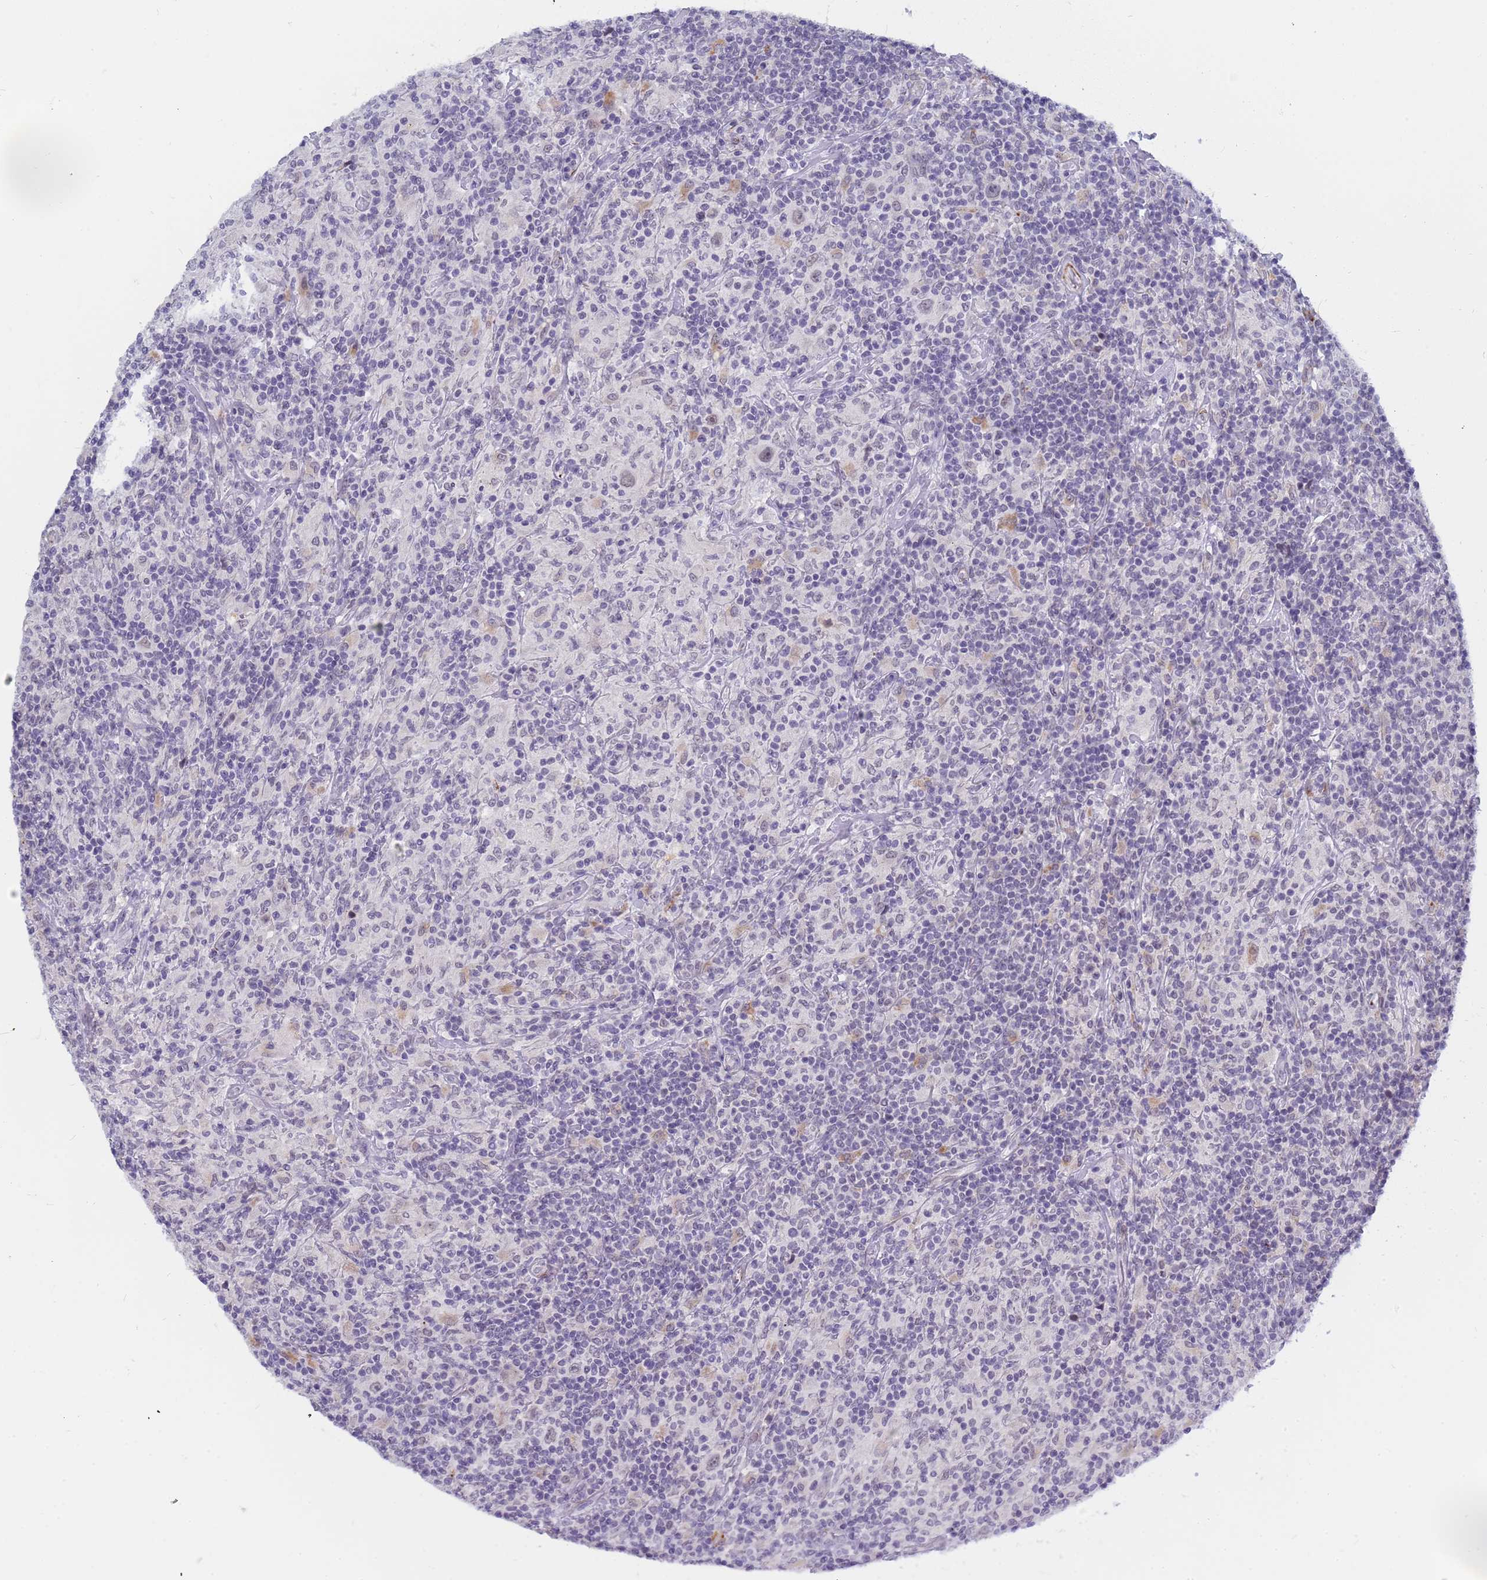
{"staining": {"intensity": "weak", "quantity": "<25%", "location": "cytoplasmic/membranous,nuclear"}, "tissue": "lymphoma", "cell_type": "Tumor cells", "image_type": "cancer", "snomed": [{"axis": "morphology", "description": "Hodgkin's disease, NOS"}, {"axis": "topography", "description": "Lymph node"}], "caption": "A high-resolution image shows immunohistochemistry (IHC) staining of Hodgkin's disease, which displays no significant staining in tumor cells.", "gene": "CXorf65", "patient": {"sex": "male", "age": 70}}